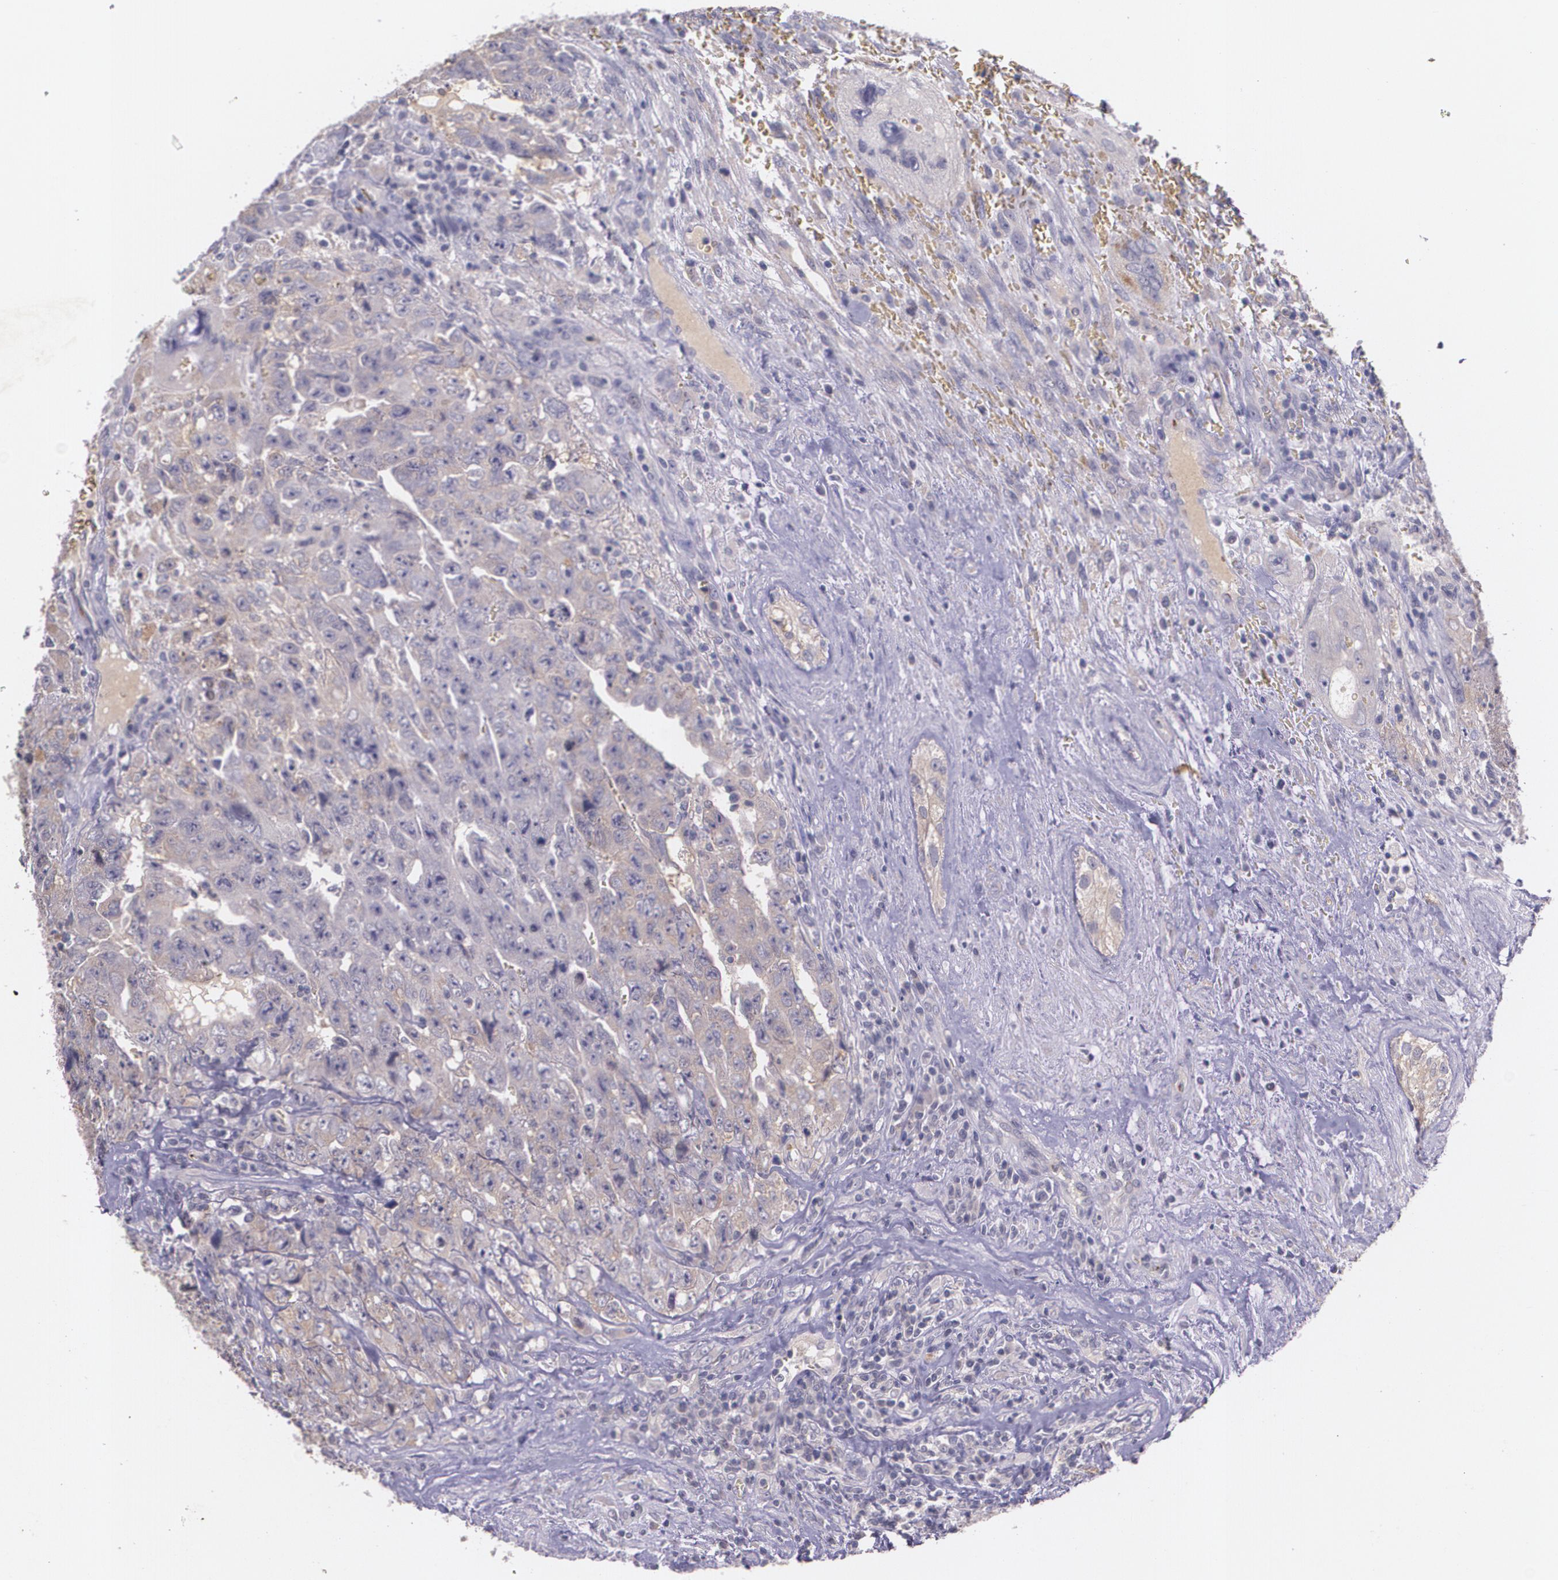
{"staining": {"intensity": "weak", "quantity": ">75%", "location": "cytoplasmic/membranous"}, "tissue": "testis cancer", "cell_type": "Tumor cells", "image_type": "cancer", "snomed": [{"axis": "morphology", "description": "Carcinoma, Embryonal, NOS"}, {"axis": "topography", "description": "Testis"}], "caption": "An immunohistochemistry (IHC) histopathology image of neoplastic tissue is shown. Protein staining in brown highlights weak cytoplasmic/membranous positivity in testis cancer within tumor cells. (DAB IHC with brightfield microscopy, high magnification).", "gene": "TM4SF1", "patient": {"sex": "male", "age": 28}}